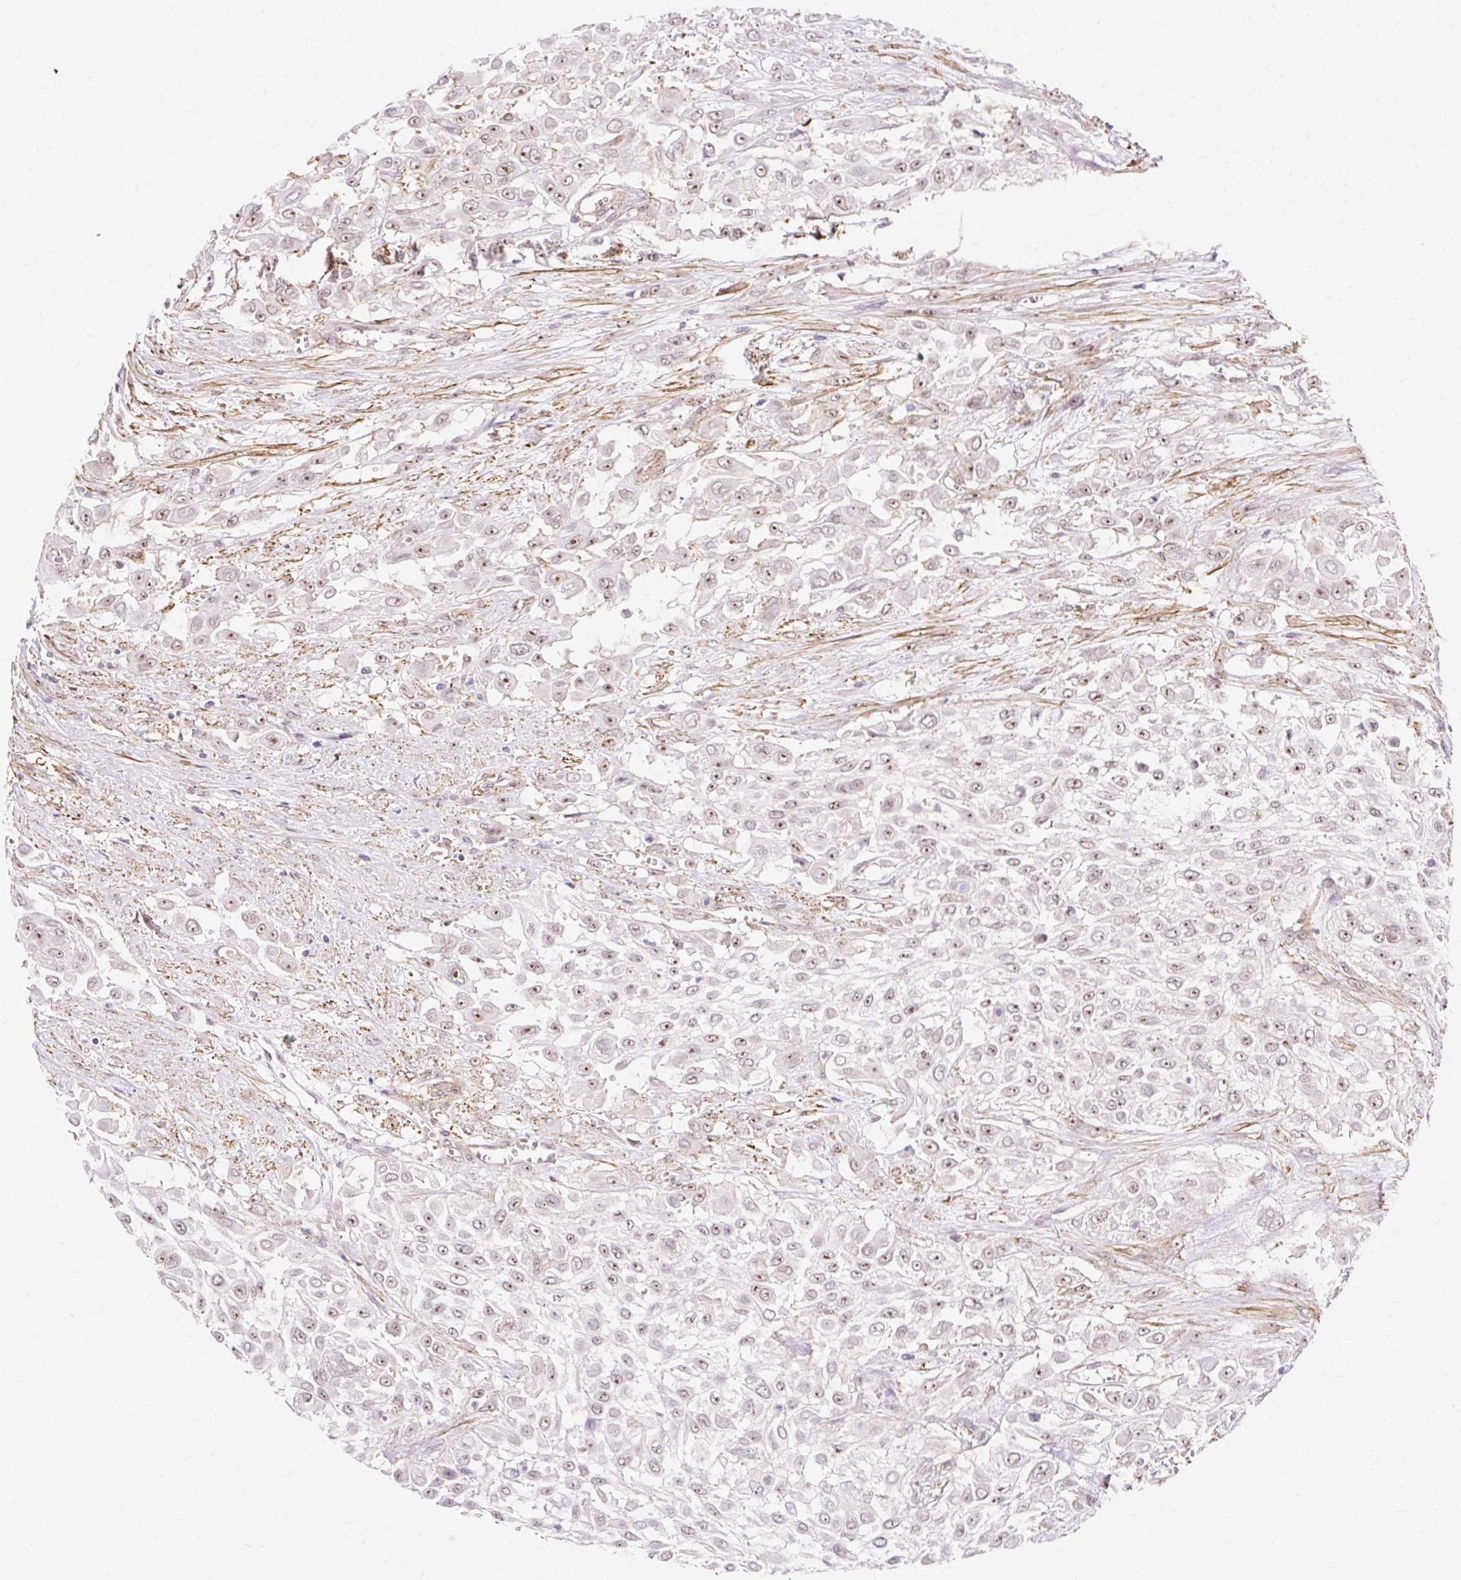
{"staining": {"intensity": "weak", "quantity": ">75%", "location": "nuclear"}, "tissue": "urothelial cancer", "cell_type": "Tumor cells", "image_type": "cancer", "snomed": [{"axis": "morphology", "description": "Urothelial carcinoma, High grade"}, {"axis": "topography", "description": "Urinary bladder"}], "caption": "High-power microscopy captured an immunohistochemistry histopathology image of urothelial cancer, revealing weak nuclear expression in approximately >75% of tumor cells.", "gene": "OBP2A", "patient": {"sex": "male", "age": 57}}